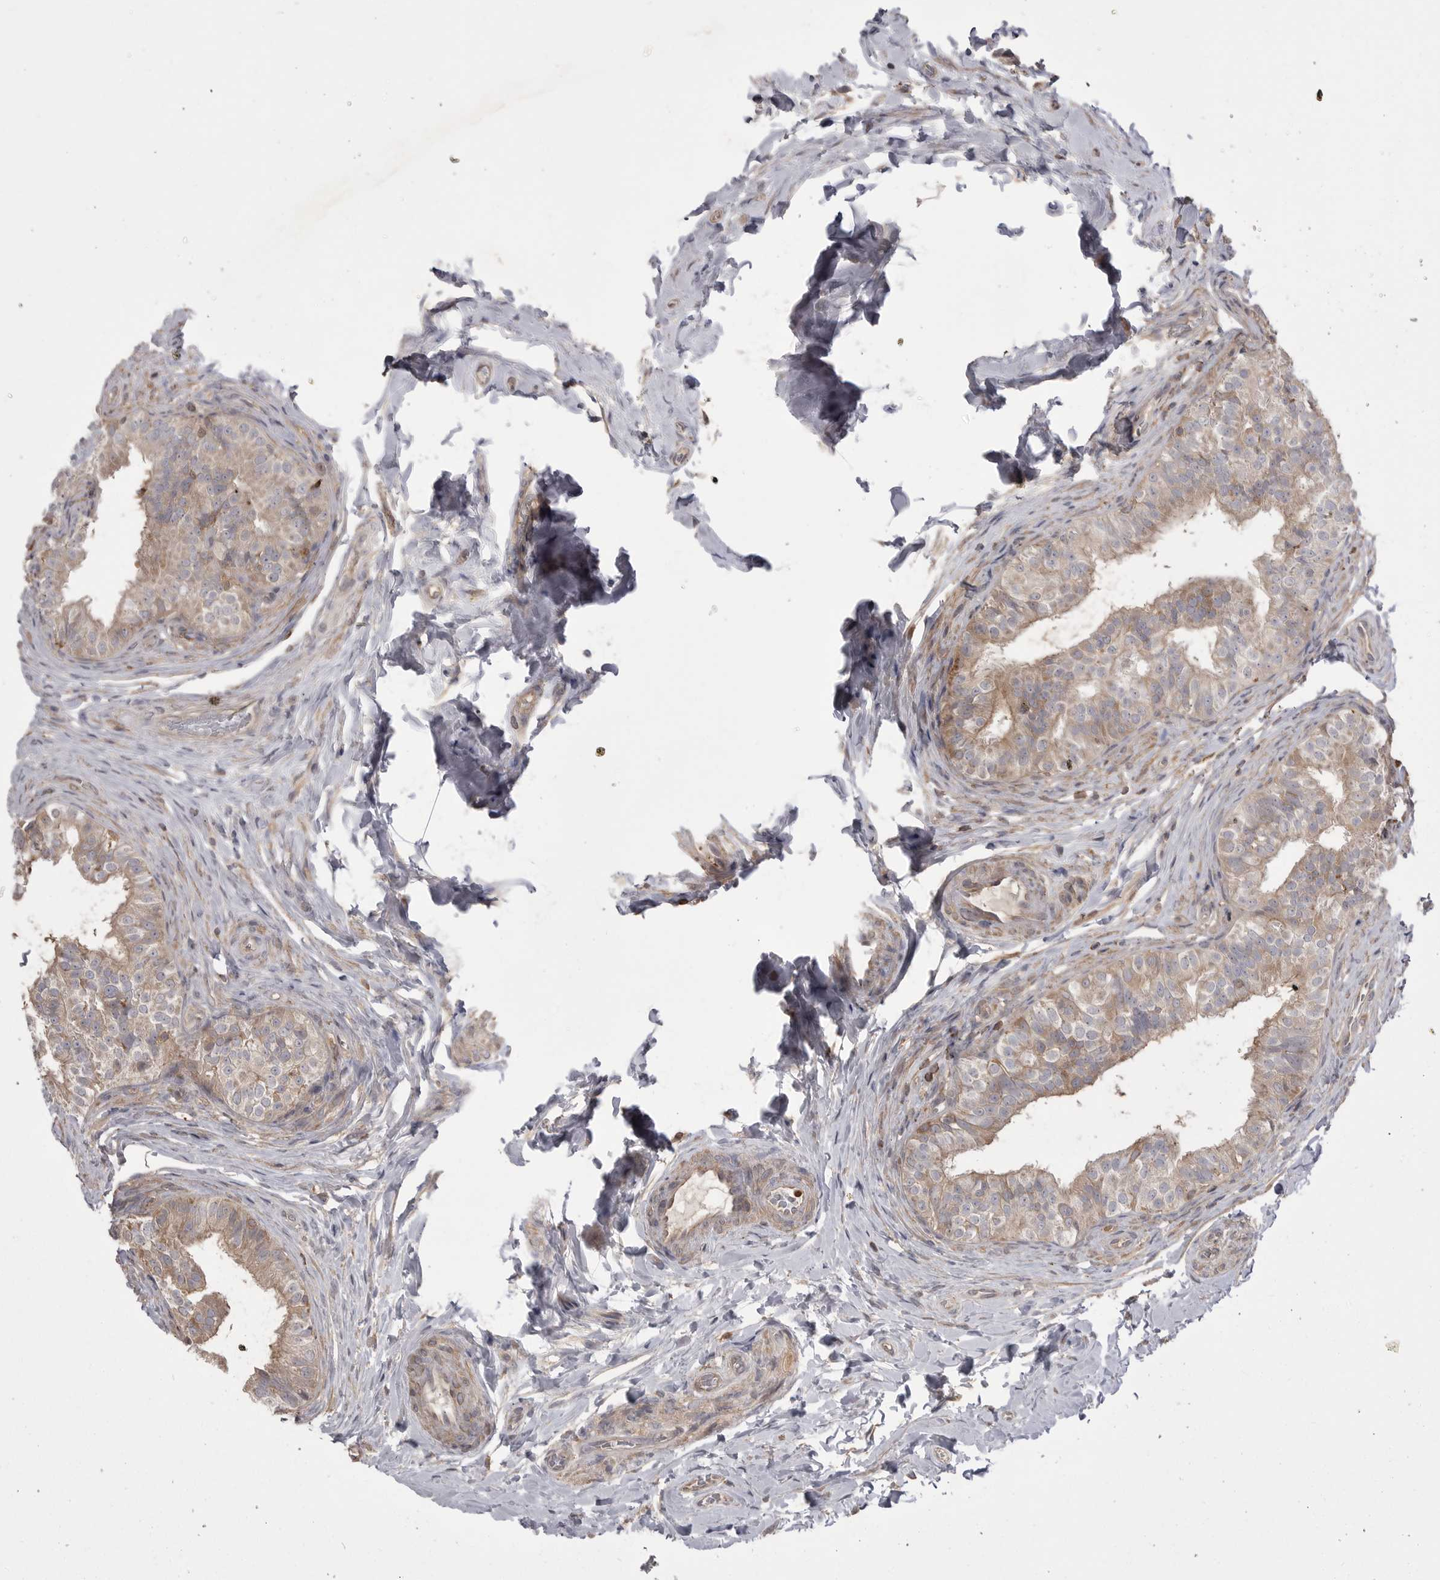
{"staining": {"intensity": "negative", "quantity": "none", "location": "none"}, "tissue": "epididymis", "cell_type": "Glandular cells", "image_type": "normal", "snomed": [{"axis": "morphology", "description": "Normal tissue, NOS"}, {"axis": "topography", "description": "Epididymis"}], "caption": "Normal epididymis was stained to show a protein in brown. There is no significant staining in glandular cells.", "gene": "TOP2A", "patient": {"sex": "male", "age": 49}}